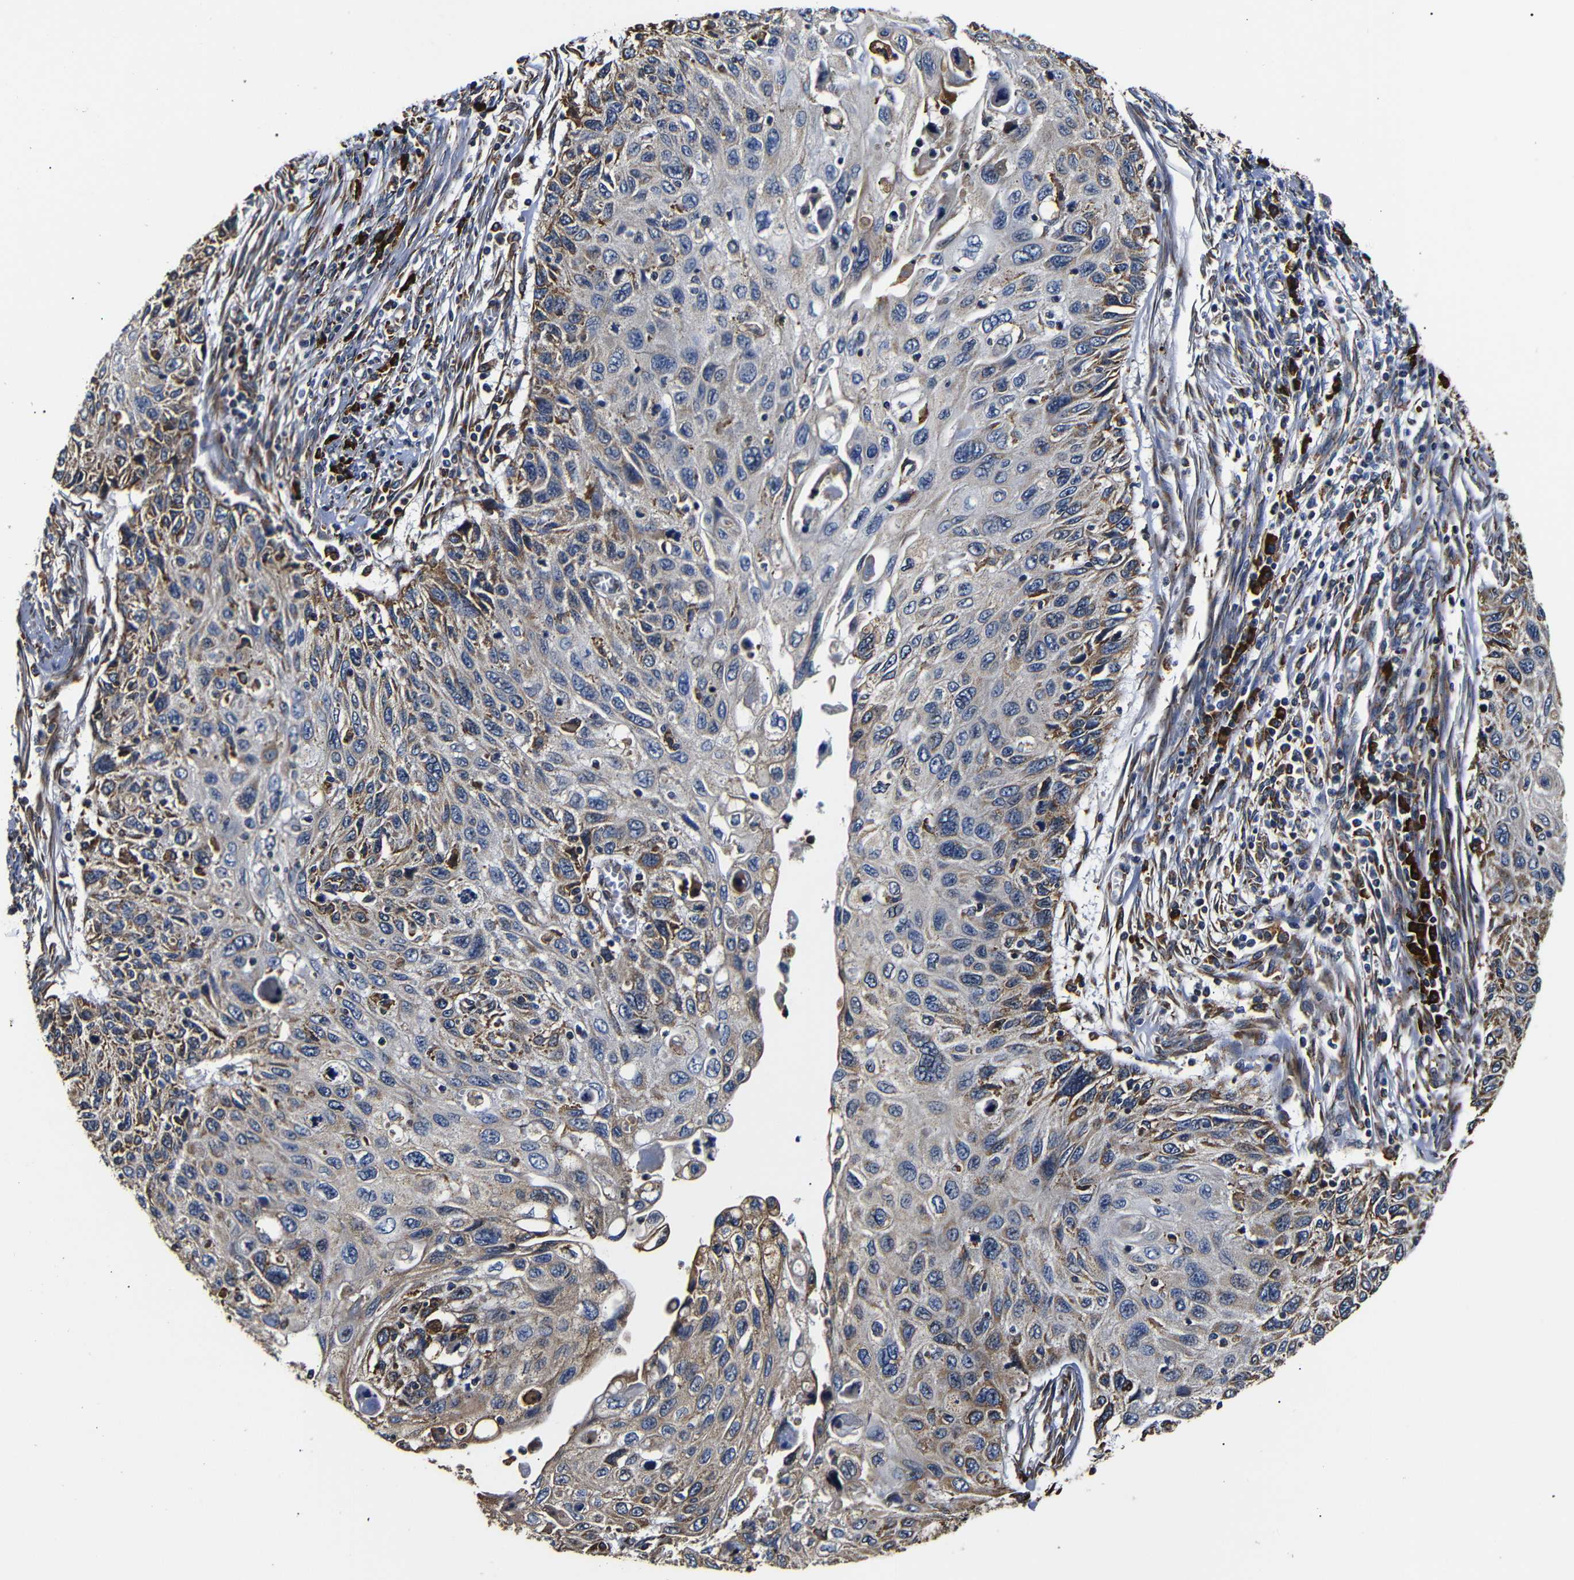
{"staining": {"intensity": "moderate", "quantity": "<25%", "location": "cytoplasmic/membranous"}, "tissue": "cervical cancer", "cell_type": "Tumor cells", "image_type": "cancer", "snomed": [{"axis": "morphology", "description": "Squamous cell carcinoma, NOS"}, {"axis": "topography", "description": "Cervix"}], "caption": "A photomicrograph showing moderate cytoplasmic/membranous staining in about <25% of tumor cells in cervical squamous cell carcinoma, as visualized by brown immunohistochemical staining.", "gene": "HHIP", "patient": {"sex": "female", "age": 70}}